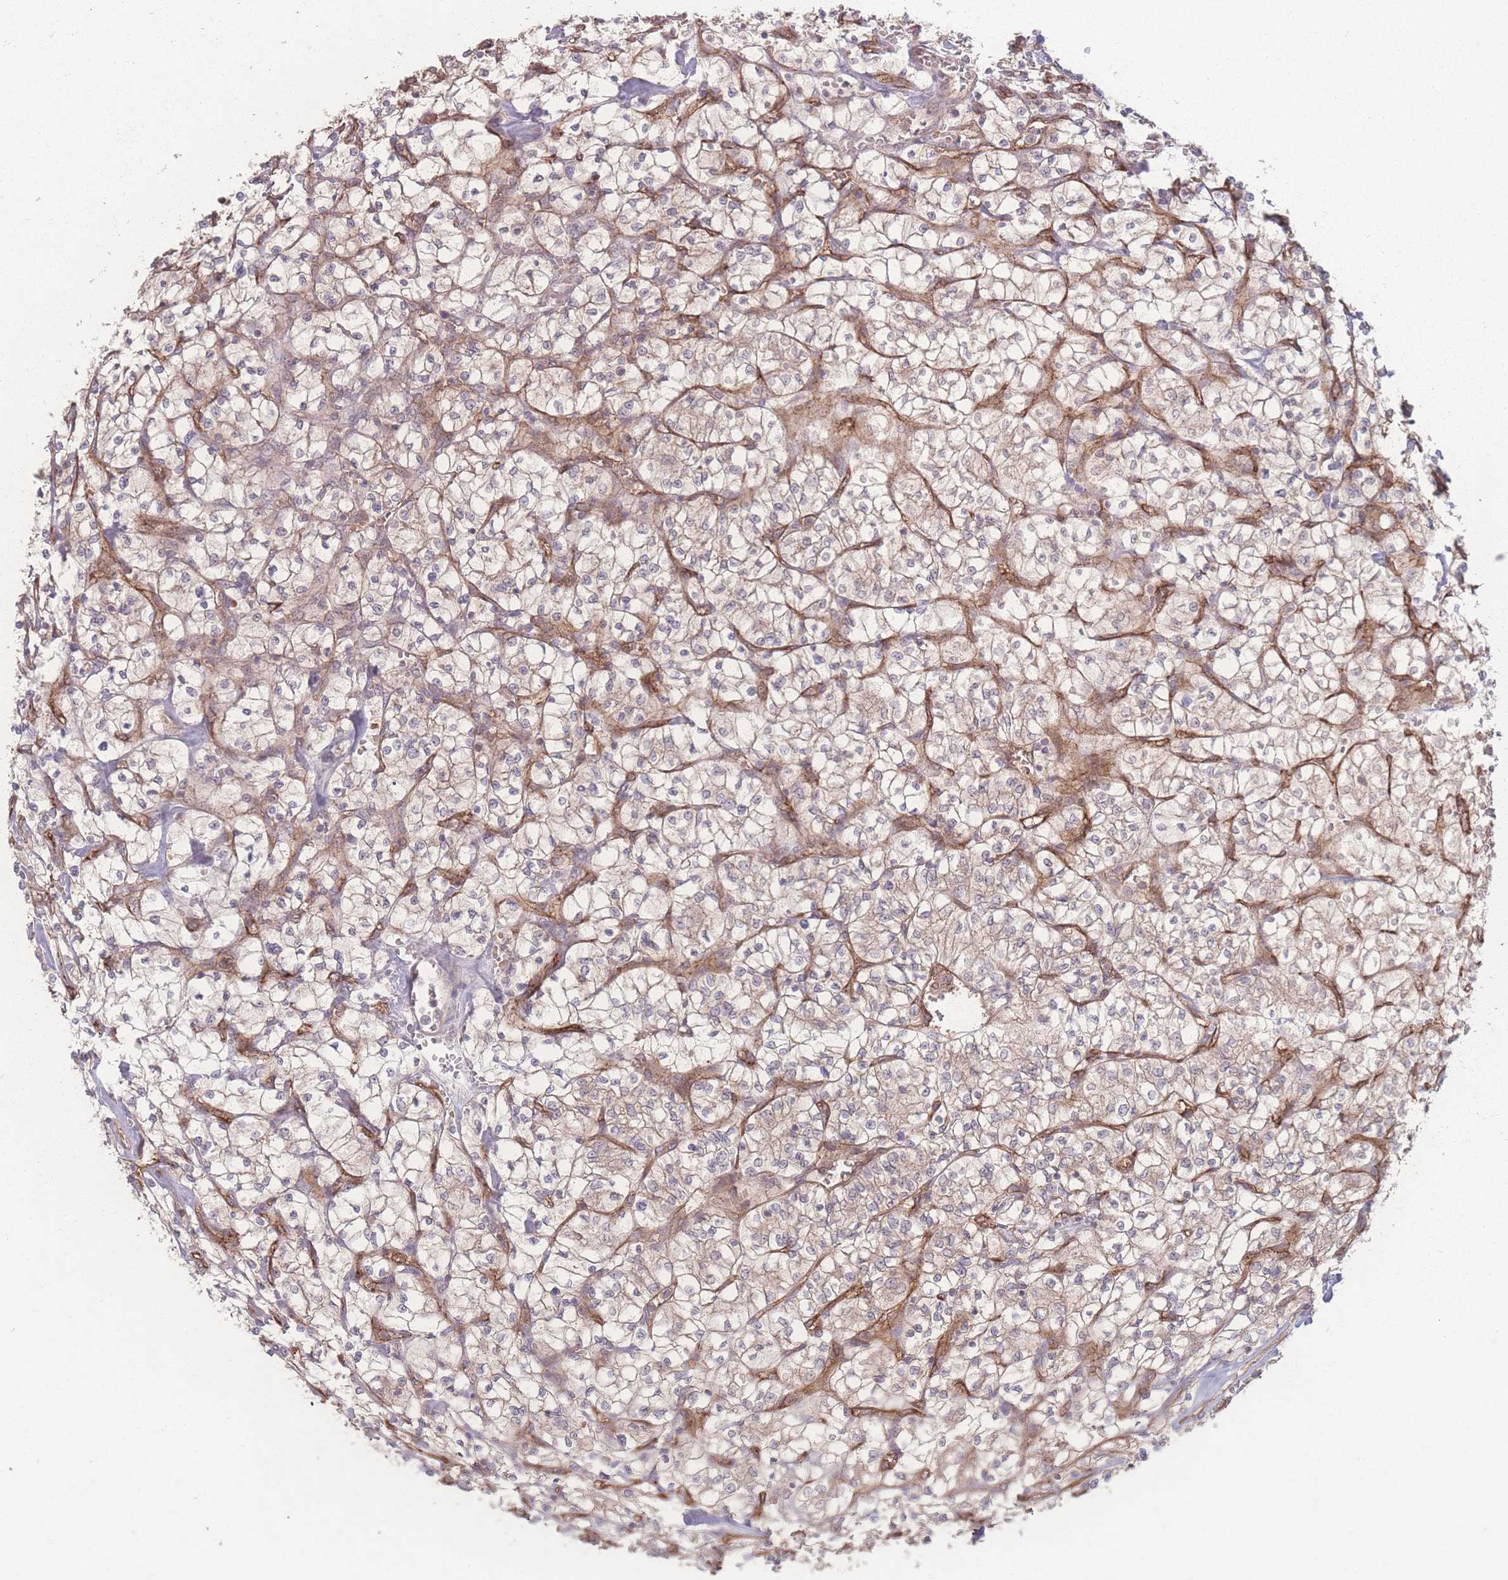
{"staining": {"intensity": "weak", "quantity": ">75%", "location": "cytoplasmic/membranous"}, "tissue": "renal cancer", "cell_type": "Tumor cells", "image_type": "cancer", "snomed": [{"axis": "morphology", "description": "Adenocarcinoma, NOS"}, {"axis": "topography", "description": "Kidney"}], "caption": "DAB (3,3'-diaminobenzidine) immunohistochemical staining of human renal adenocarcinoma demonstrates weak cytoplasmic/membranous protein positivity in about >75% of tumor cells.", "gene": "INSR", "patient": {"sex": "female", "age": 64}}